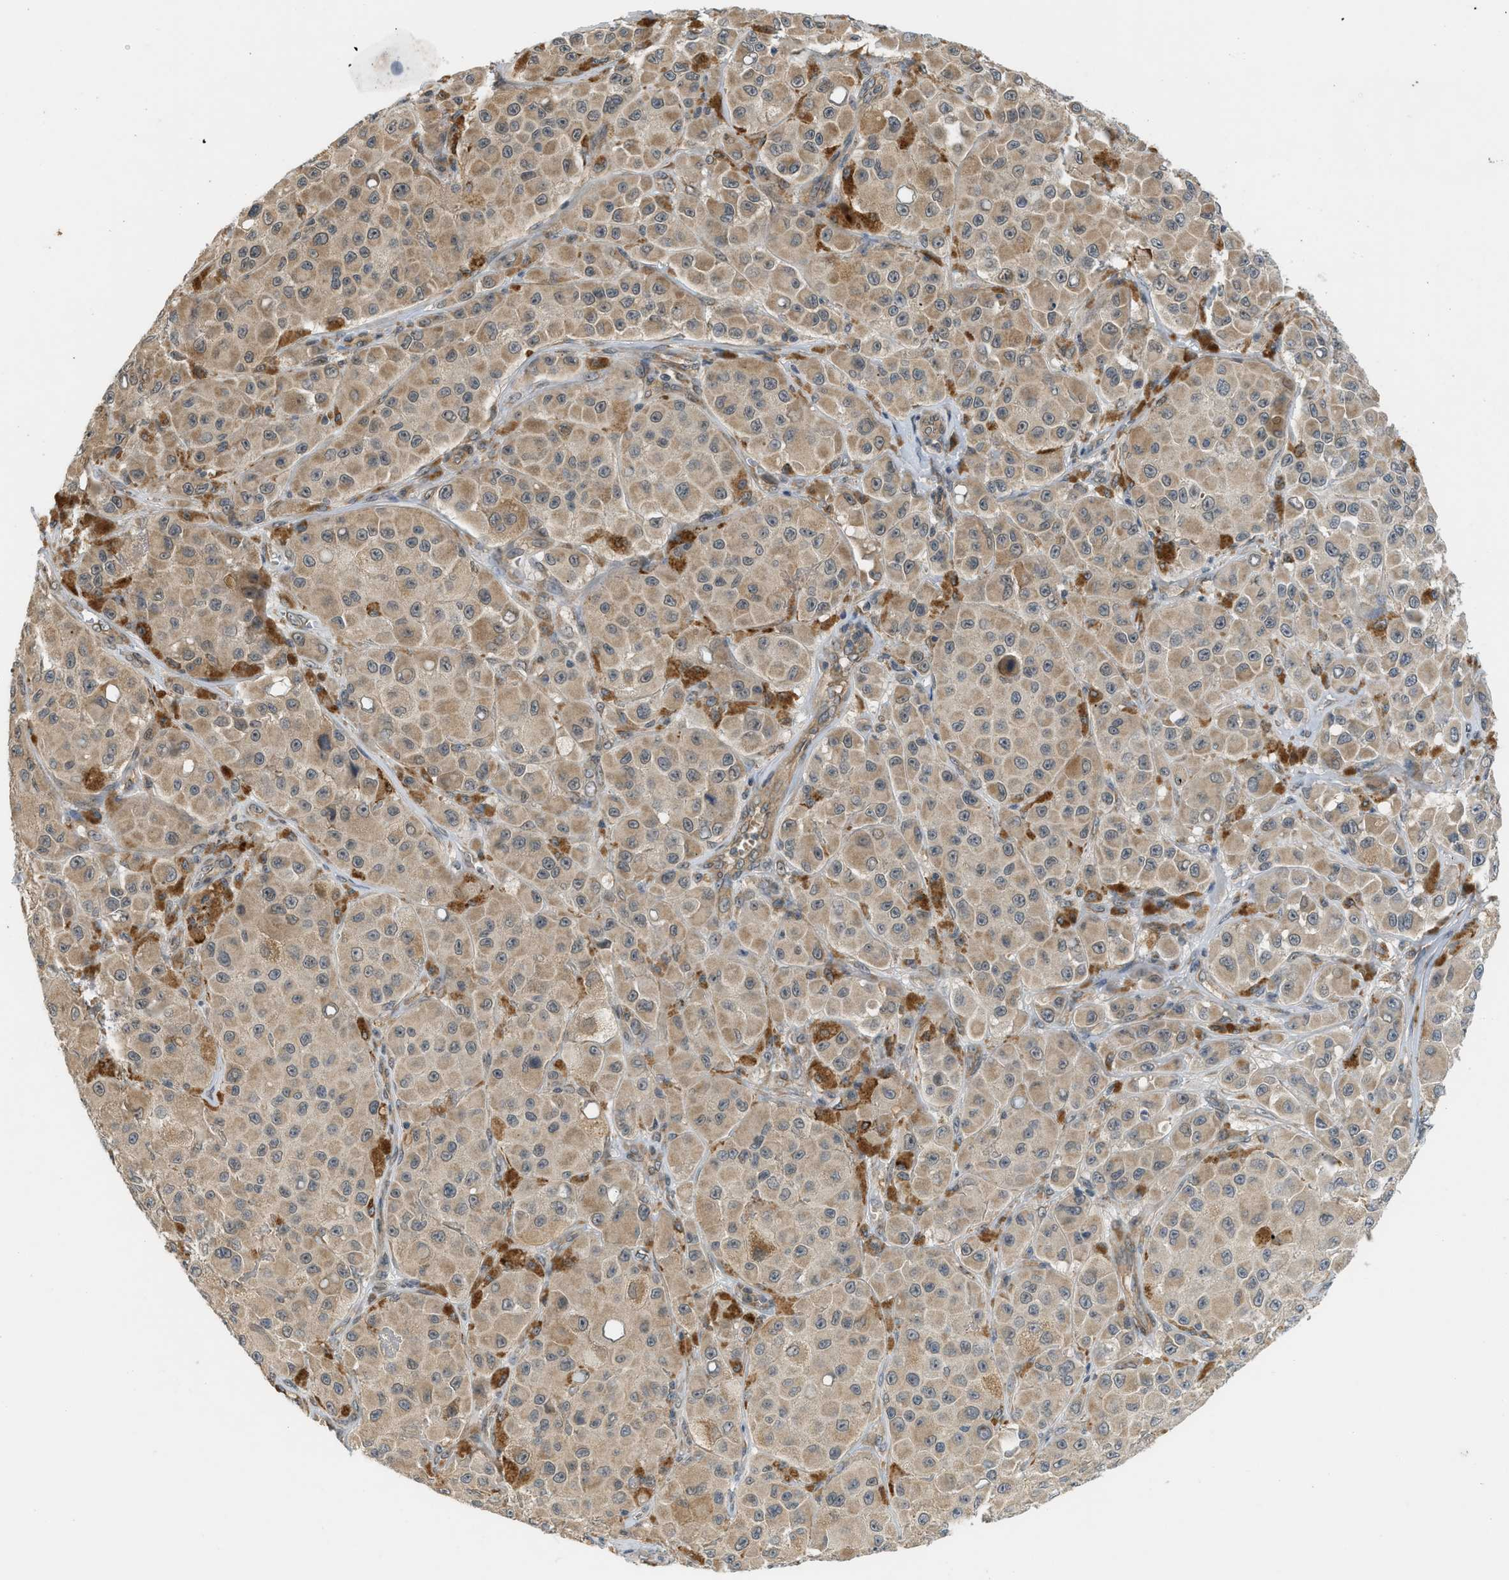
{"staining": {"intensity": "weak", "quantity": ">75%", "location": "cytoplasmic/membranous"}, "tissue": "melanoma", "cell_type": "Tumor cells", "image_type": "cancer", "snomed": [{"axis": "morphology", "description": "Malignant melanoma, NOS"}, {"axis": "topography", "description": "Skin"}], "caption": "Immunohistochemistry of human melanoma displays low levels of weak cytoplasmic/membranous positivity in about >75% of tumor cells.", "gene": "ADCY8", "patient": {"sex": "male", "age": 84}}